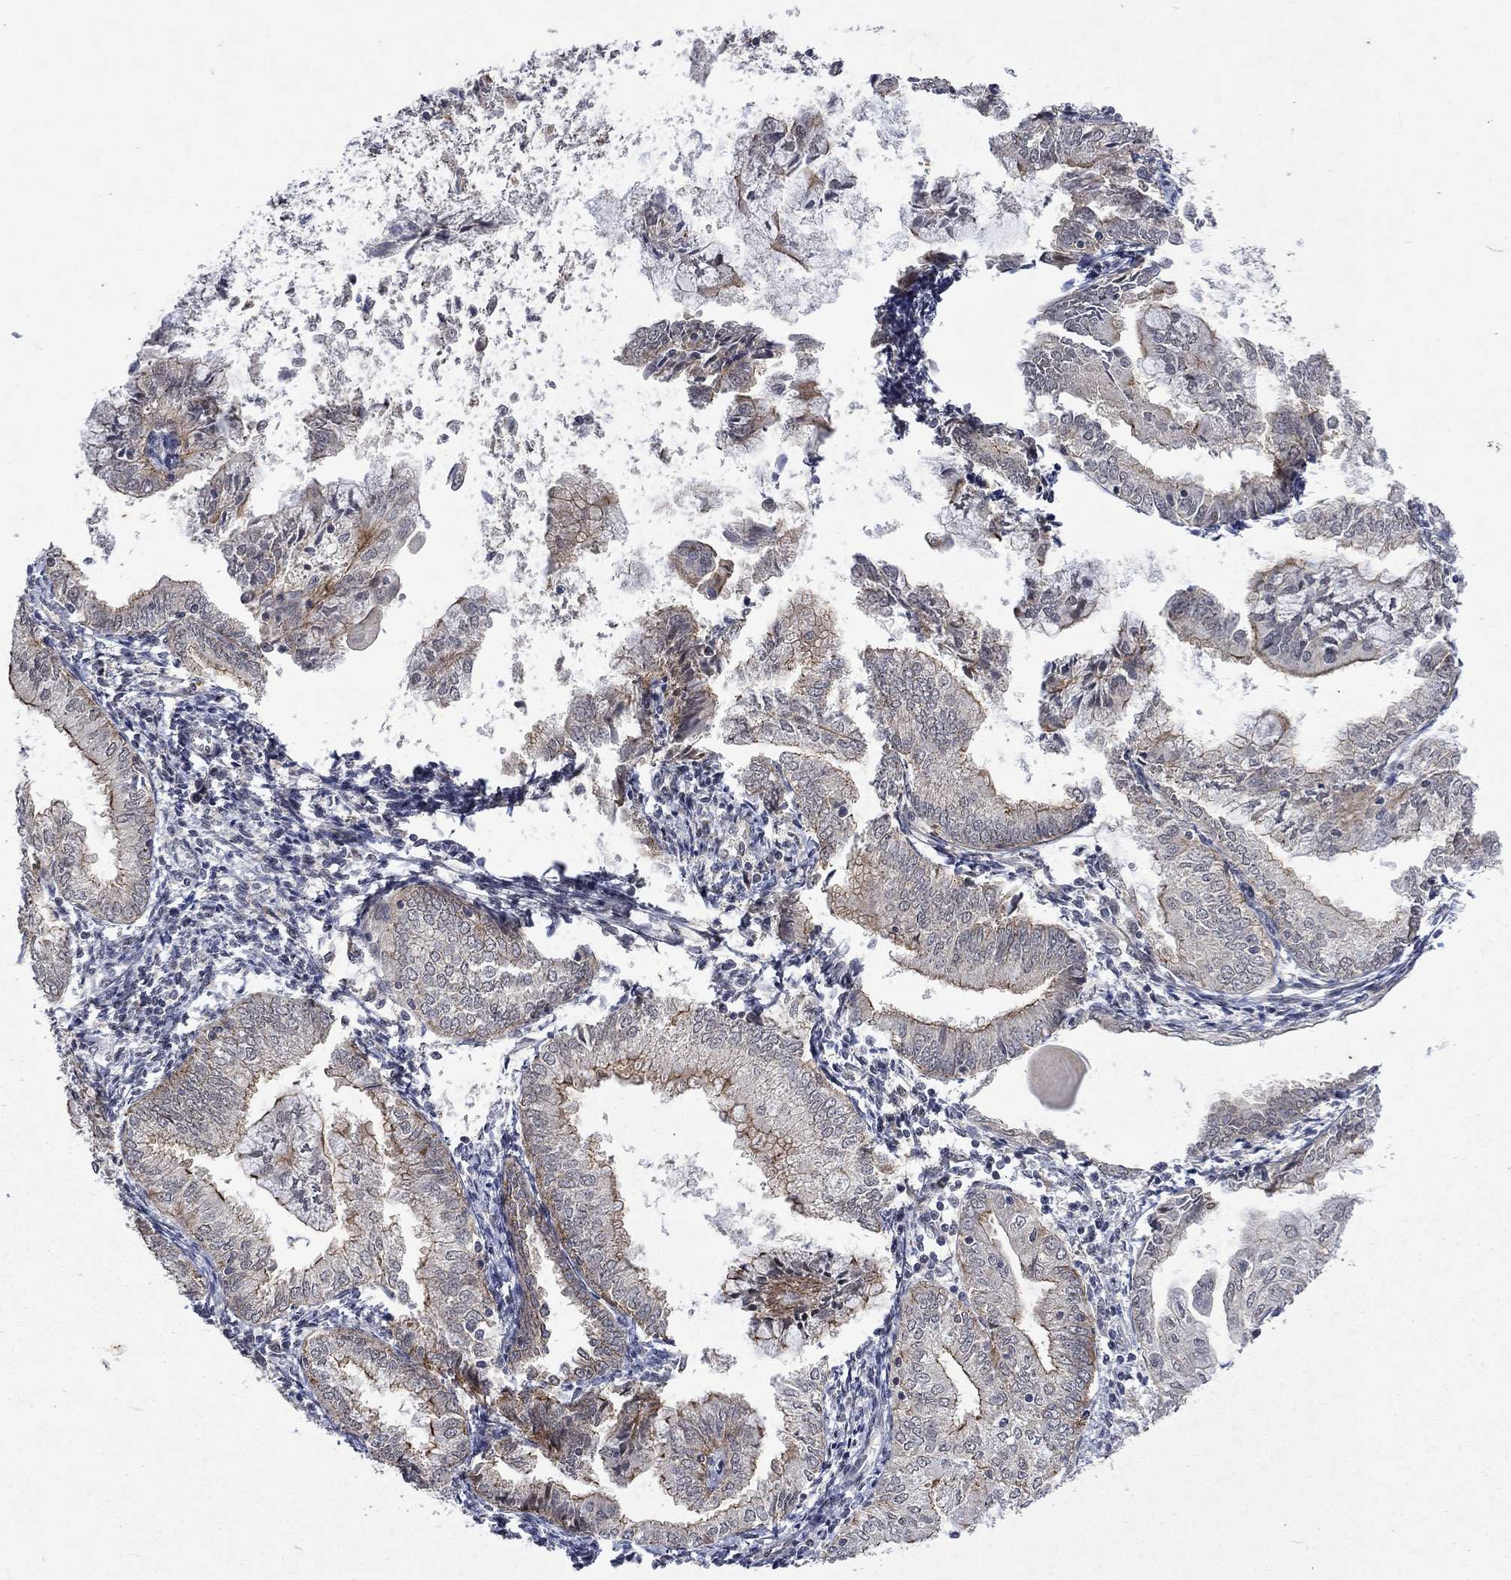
{"staining": {"intensity": "strong", "quantity": "<25%", "location": "cytoplasmic/membranous"}, "tissue": "endometrial cancer", "cell_type": "Tumor cells", "image_type": "cancer", "snomed": [{"axis": "morphology", "description": "Adenocarcinoma, NOS"}, {"axis": "topography", "description": "Endometrium"}], "caption": "High-power microscopy captured an immunohistochemistry photomicrograph of endometrial adenocarcinoma, revealing strong cytoplasmic/membranous positivity in approximately <25% of tumor cells.", "gene": "PPP1R9A", "patient": {"sex": "female", "age": 56}}